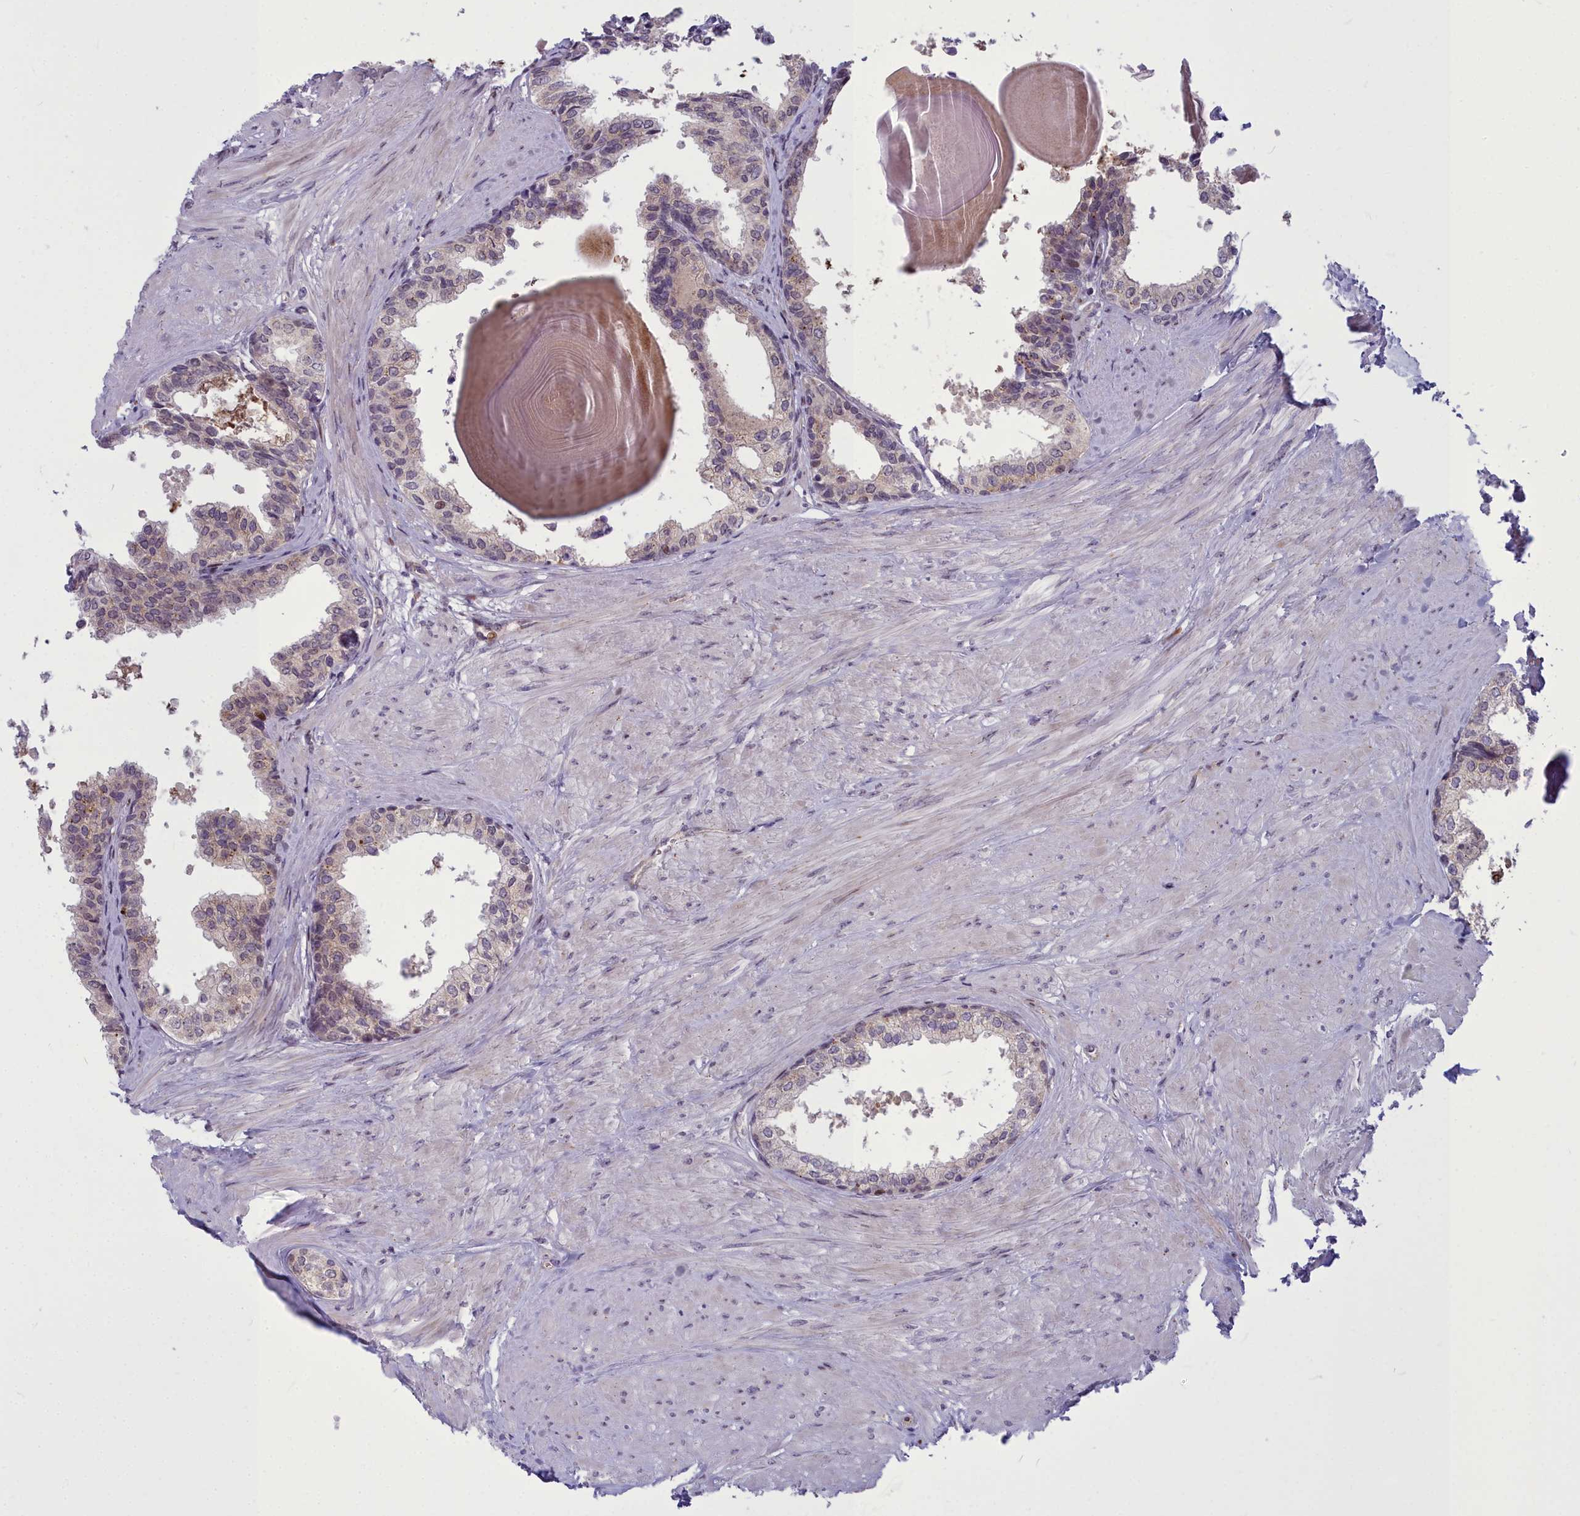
{"staining": {"intensity": "weak", "quantity": "25%-75%", "location": "cytoplasmic/membranous,nuclear"}, "tissue": "prostate", "cell_type": "Glandular cells", "image_type": "normal", "snomed": [{"axis": "morphology", "description": "Normal tissue, NOS"}, {"axis": "topography", "description": "Prostate"}], "caption": "An immunohistochemistry histopathology image of normal tissue is shown. Protein staining in brown shows weak cytoplasmic/membranous,nuclear positivity in prostate within glandular cells. Using DAB (3,3'-diaminobenzidine) (brown) and hematoxylin (blue) stains, captured at high magnification using brightfield microscopy.", "gene": "AP1M1", "patient": {"sex": "male", "age": 48}}